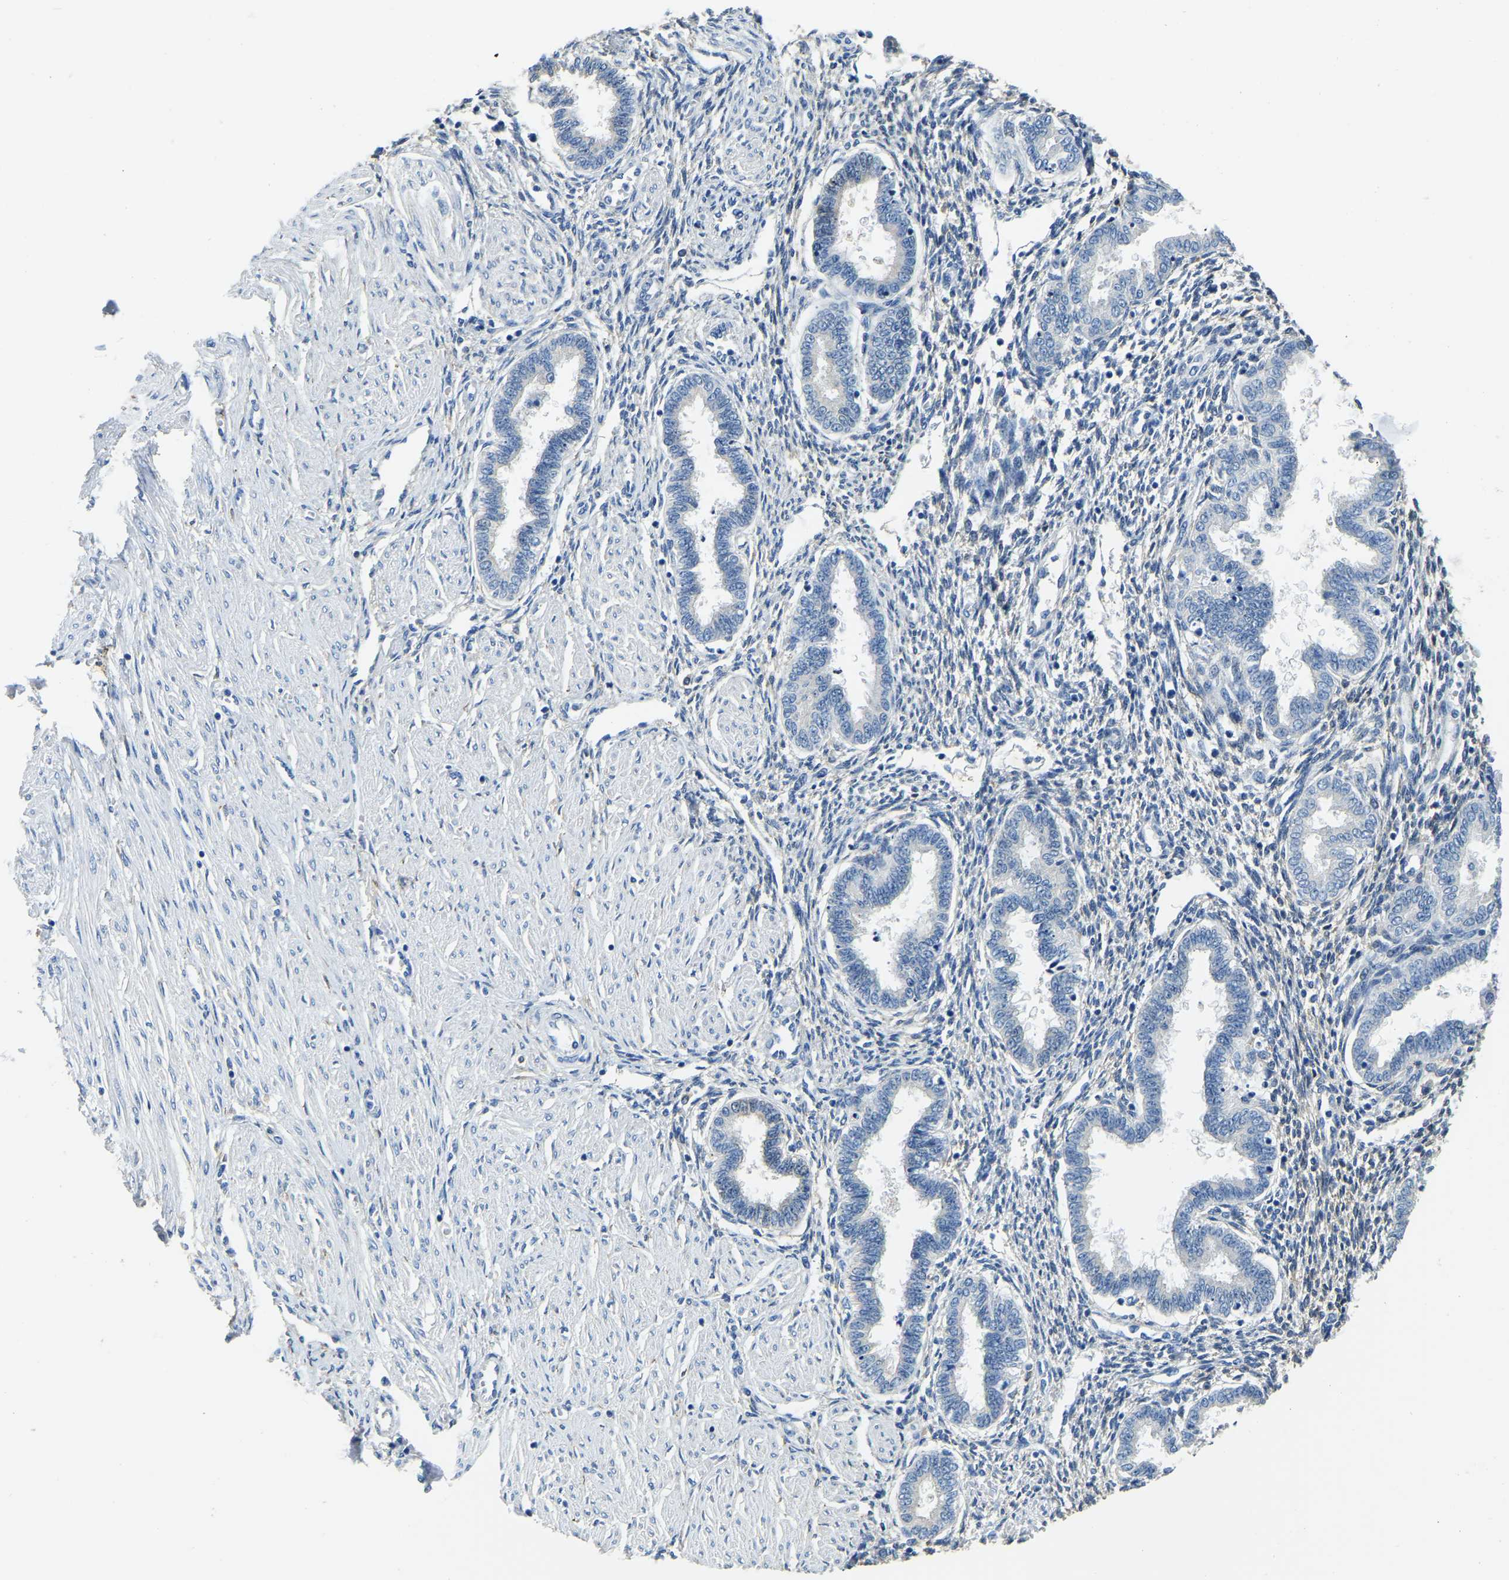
{"staining": {"intensity": "negative", "quantity": "none", "location": "none"}, "tissue": "endometrium", "cell_type": "Cells in endometrial stroma", "image_type": "normal", "snomed": [{"axis": "morphology", "description": "Normal tissue, NOS"}, {"axis": "topography", "description": "Endometrium"}], "caption": "Immunohistochemistry of unremarkable human endometrium displays no positivity in cells in endometrial stroma. Brightfield microscopy of immunohistochemistry (IHC) stained with DAB (brown) and hematoxylin (blue), captured at high magnification.", "gene": "ZDHHC13", "patient": {"sex": "female", "age": 33}}